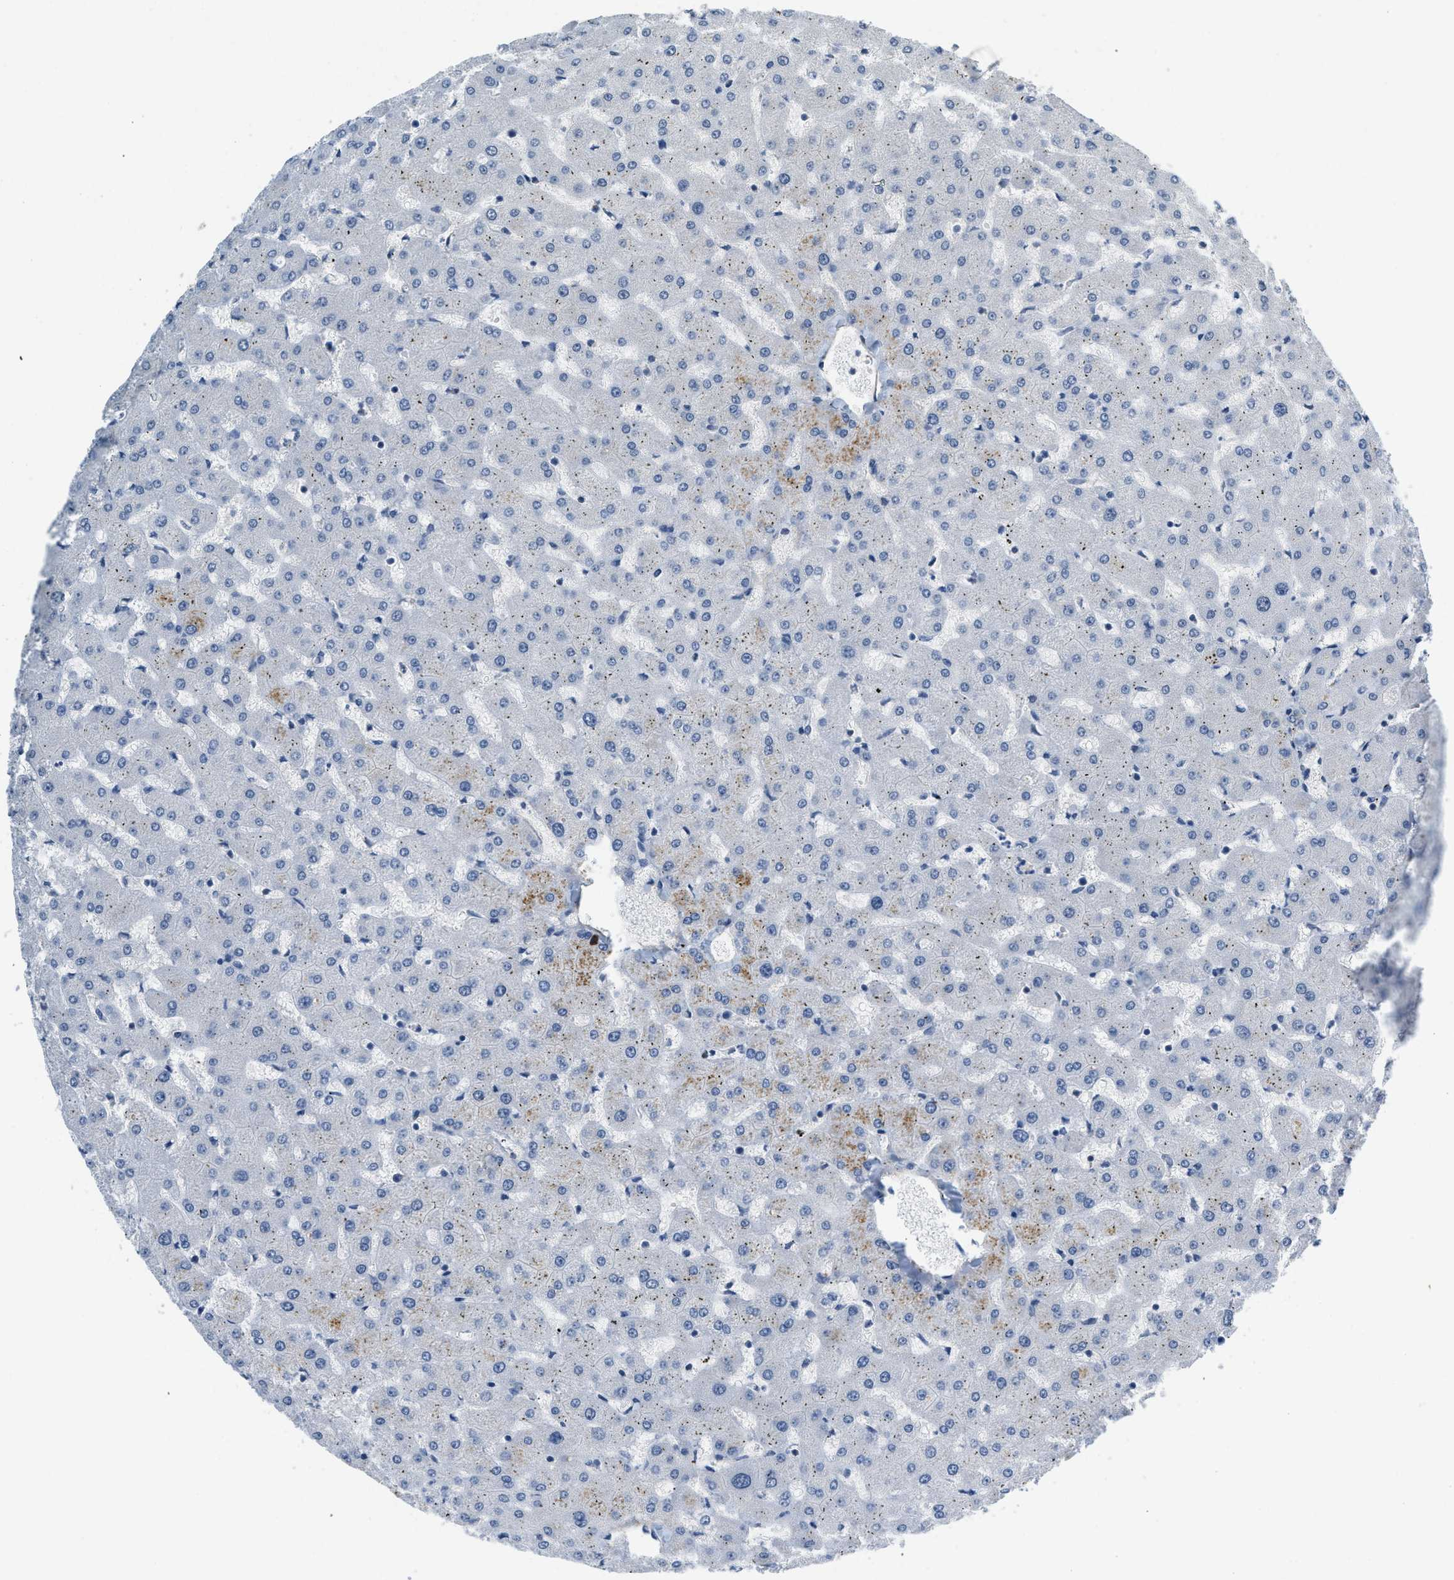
{"staining": {"intensity": "negative", "quantity": "none", "location": "none"}, "tissue": "liver", "cell_type": "Cholangiocytes", "image_type": "normal", "snomed": [{"axis": "morphology", "description": "Normal tissue, NOS"}, {"axis": "topography", "description": "Liver"}], "caption": "This histopathology image is of unremarkable liver stained with immunohistochemistry to label a protein in brown with the nuclei are counter-stained blue. There is no positivity in cholangiocytes. (DAB immunohistochemistry (IHC) visualized using brightfield microscopy, high magnification).", "gene": "TMEM154", "patient": {"sex": "female", "age": 63}}